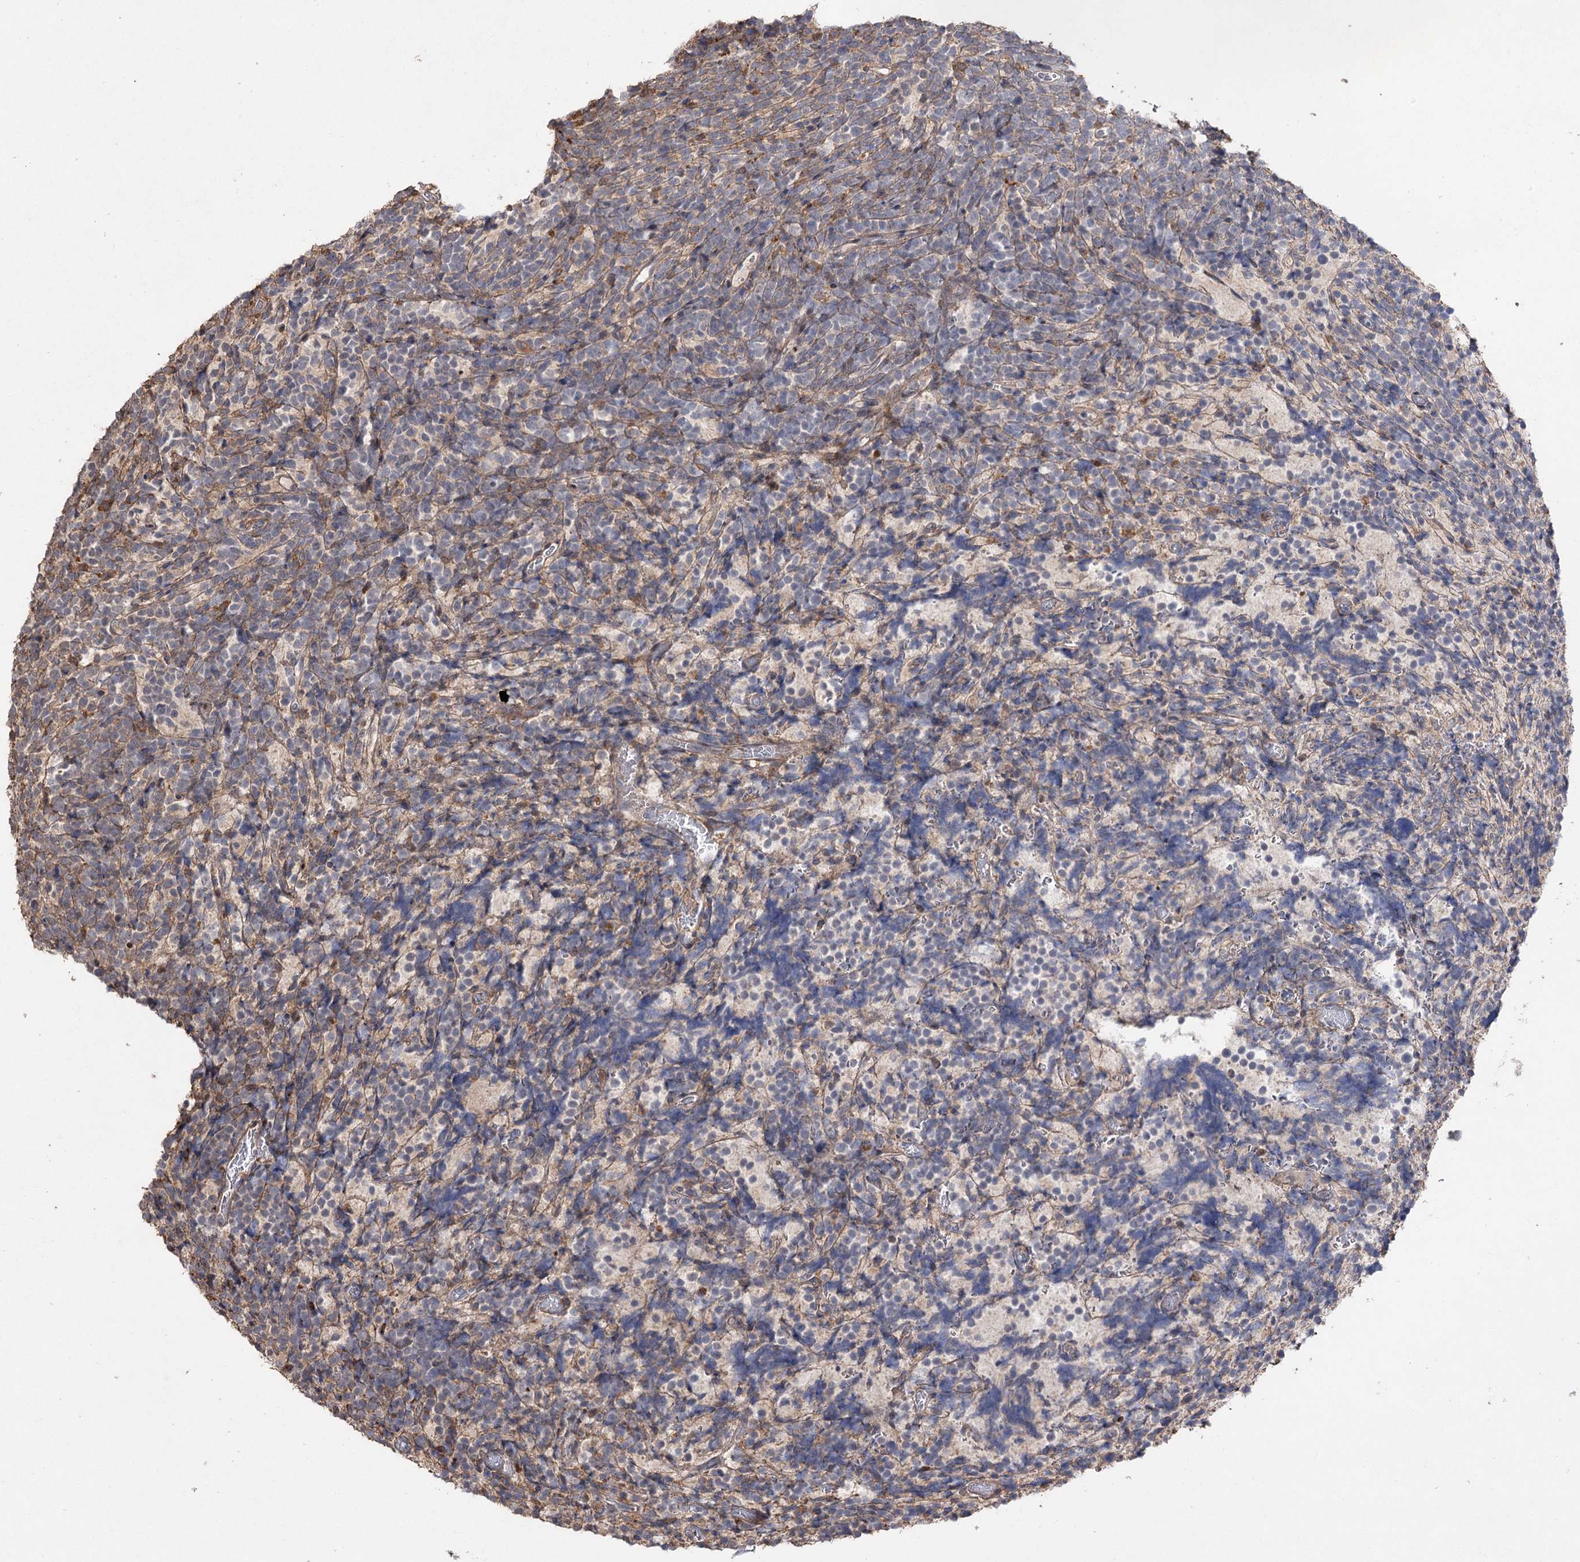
{"staining": {"intensity": "negative", "quantity": "none", "location": "none"}, "tissue": "glioma", "cell_type": "Tumor cells", "image_type": "cancer", "snomed": [{"axis": "morphology", "description": "Glioma, malignant, Low grade"}, {"axis": "topography", "description": "Brain"}], "caption": "Immunohistochemistry image of human glioma stained for a protein (brown), which exhibits no positivity in tumor cells.", "gene": "OBSL1", "patient": {"sex": "female", "age": 1}}